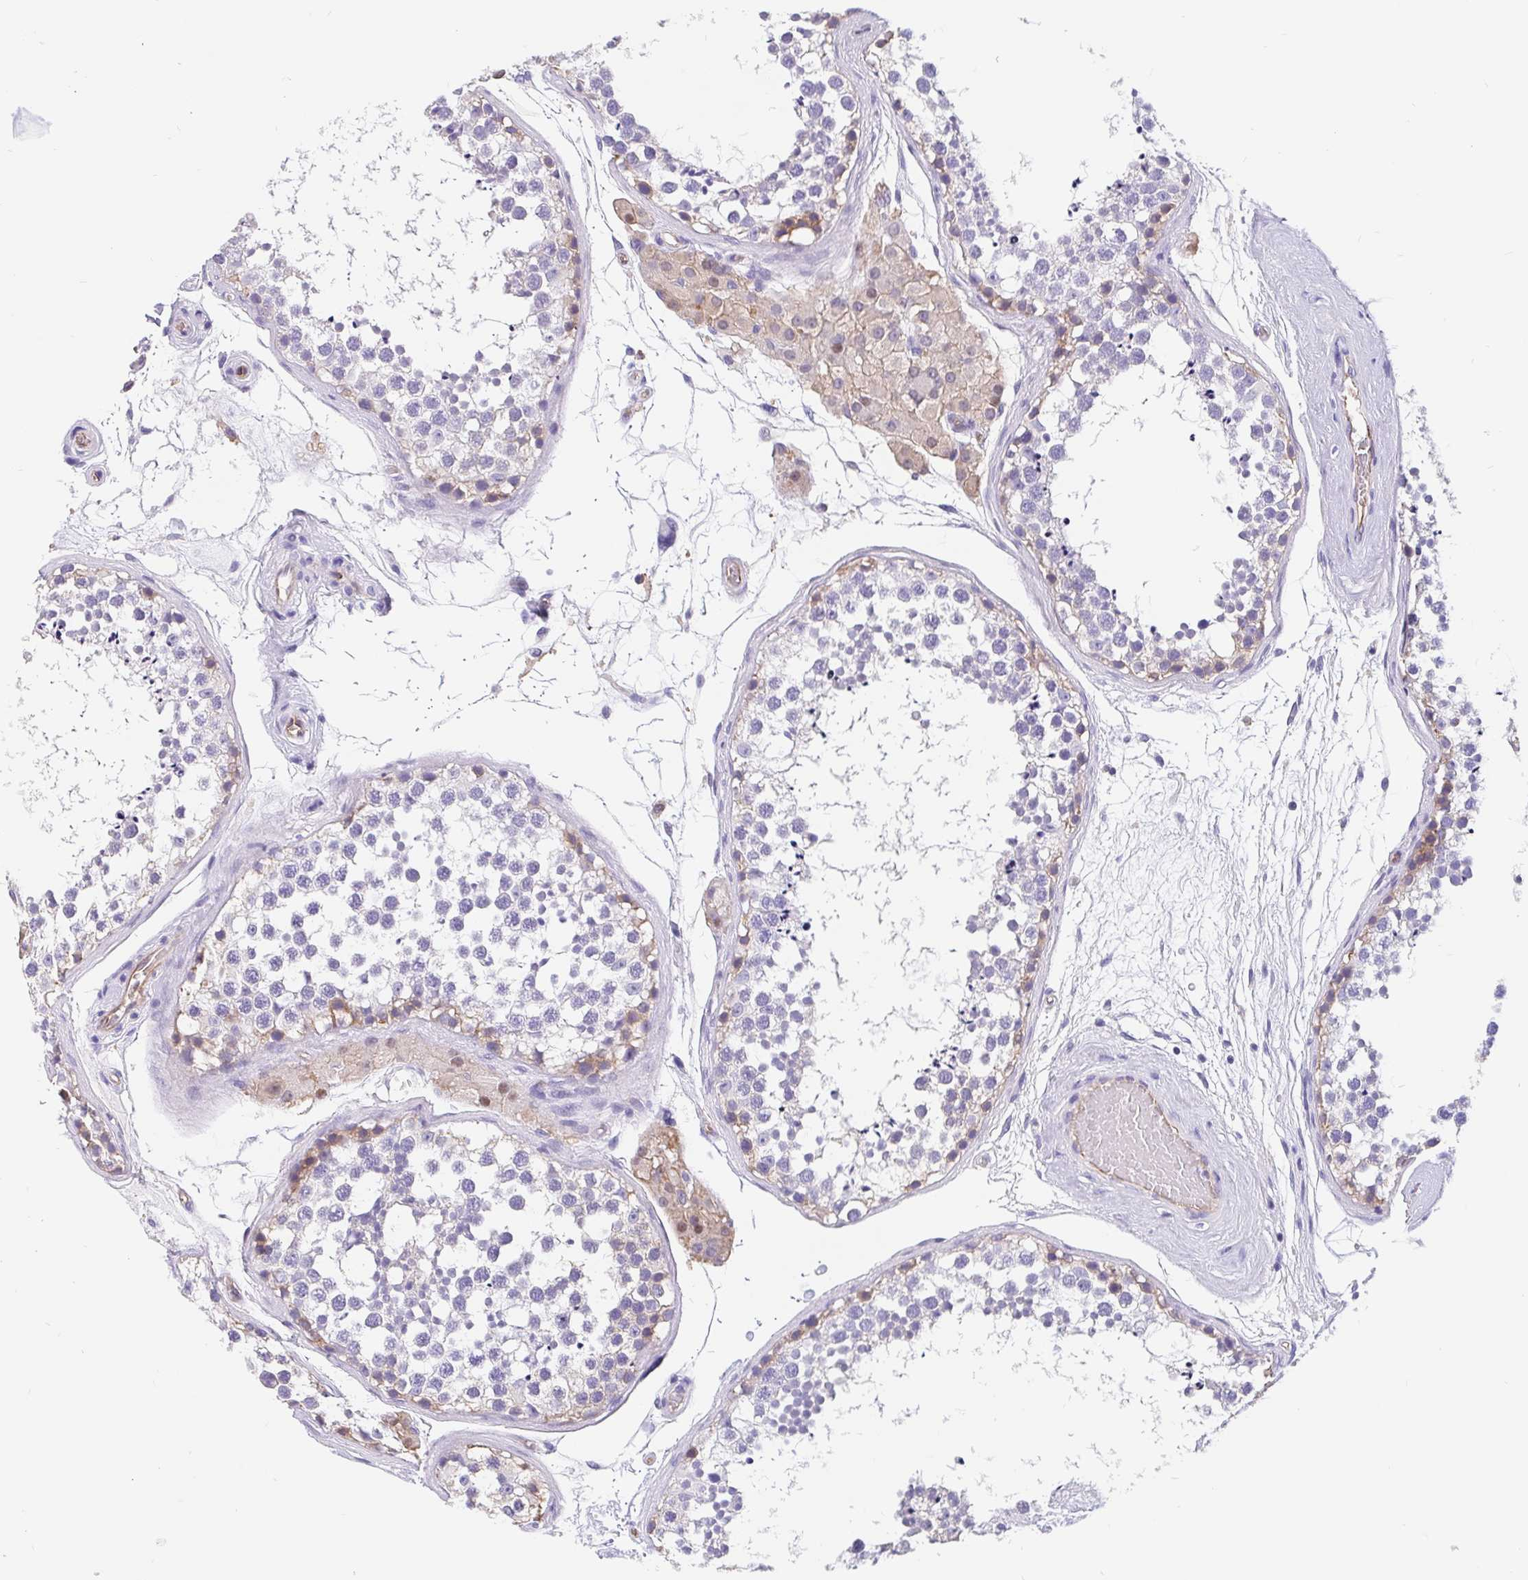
{"staining": {"intensity": "moderate", "quantity": "<25%", "location": "cytoplasmic/membranous"}, "tissue": "testis", "cell_type": "Cells in seminiferous ducts", "image_type": "normal", "snomed": [{"axis": "morphology", "description": "Normal tissue, NOS"}, {"axis": "morphology", "description": "Seminoma, NOS"}, {"axis": "topography", "description": "Testis"}], "caption": "High-power microscopy captured an immunohistochemistry micrograph of benign testis, revealing moderate cytoplasmic/membranous positivity in about <25% of cells in seminiferous ducts. (brown staining indicates protein expression, while blue staining denotes nuclei).", "gene": "LIMCH1", "patient": {"sex": "male", "age": 65}}